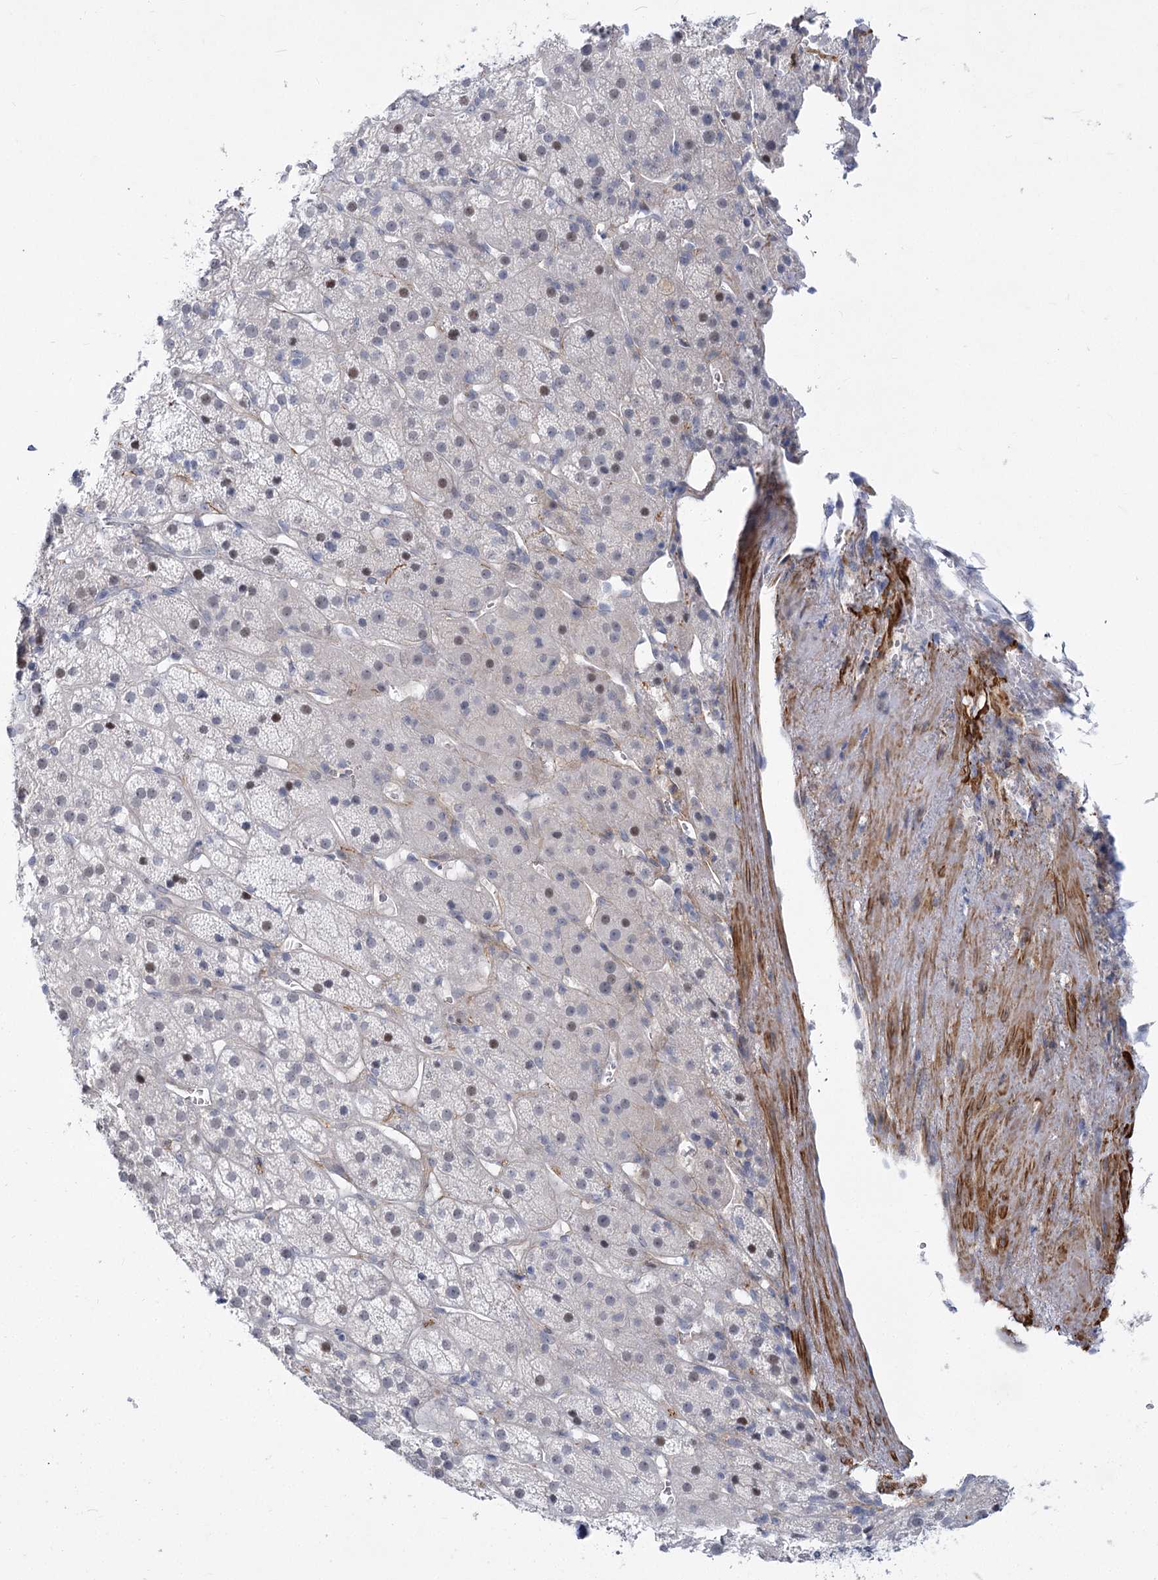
{"staining": {"intensity": "weak", "quantity": "<25%", "location": "nuclear"}, "tissue": "adrenal gland", "cell_type": "Glandular cells", "image_type": "normal", "snomed": [{"axis": "morphology", "description": "Normal tissue, NOS"}, {"axis": "topography", "description": "Adrenal gland"}], "caption": "Immunohistochemistry (IHC) histopathology image of benign adrenal gland: adrenal gland stained with DAB reveals no significant protein expression in glandular cells. (DAB (3,3'-diaminobenzidine) immunohistochemistry, high magnification).", "gene": "ARSI", "patient": {"sex": "female", "age": 57}}